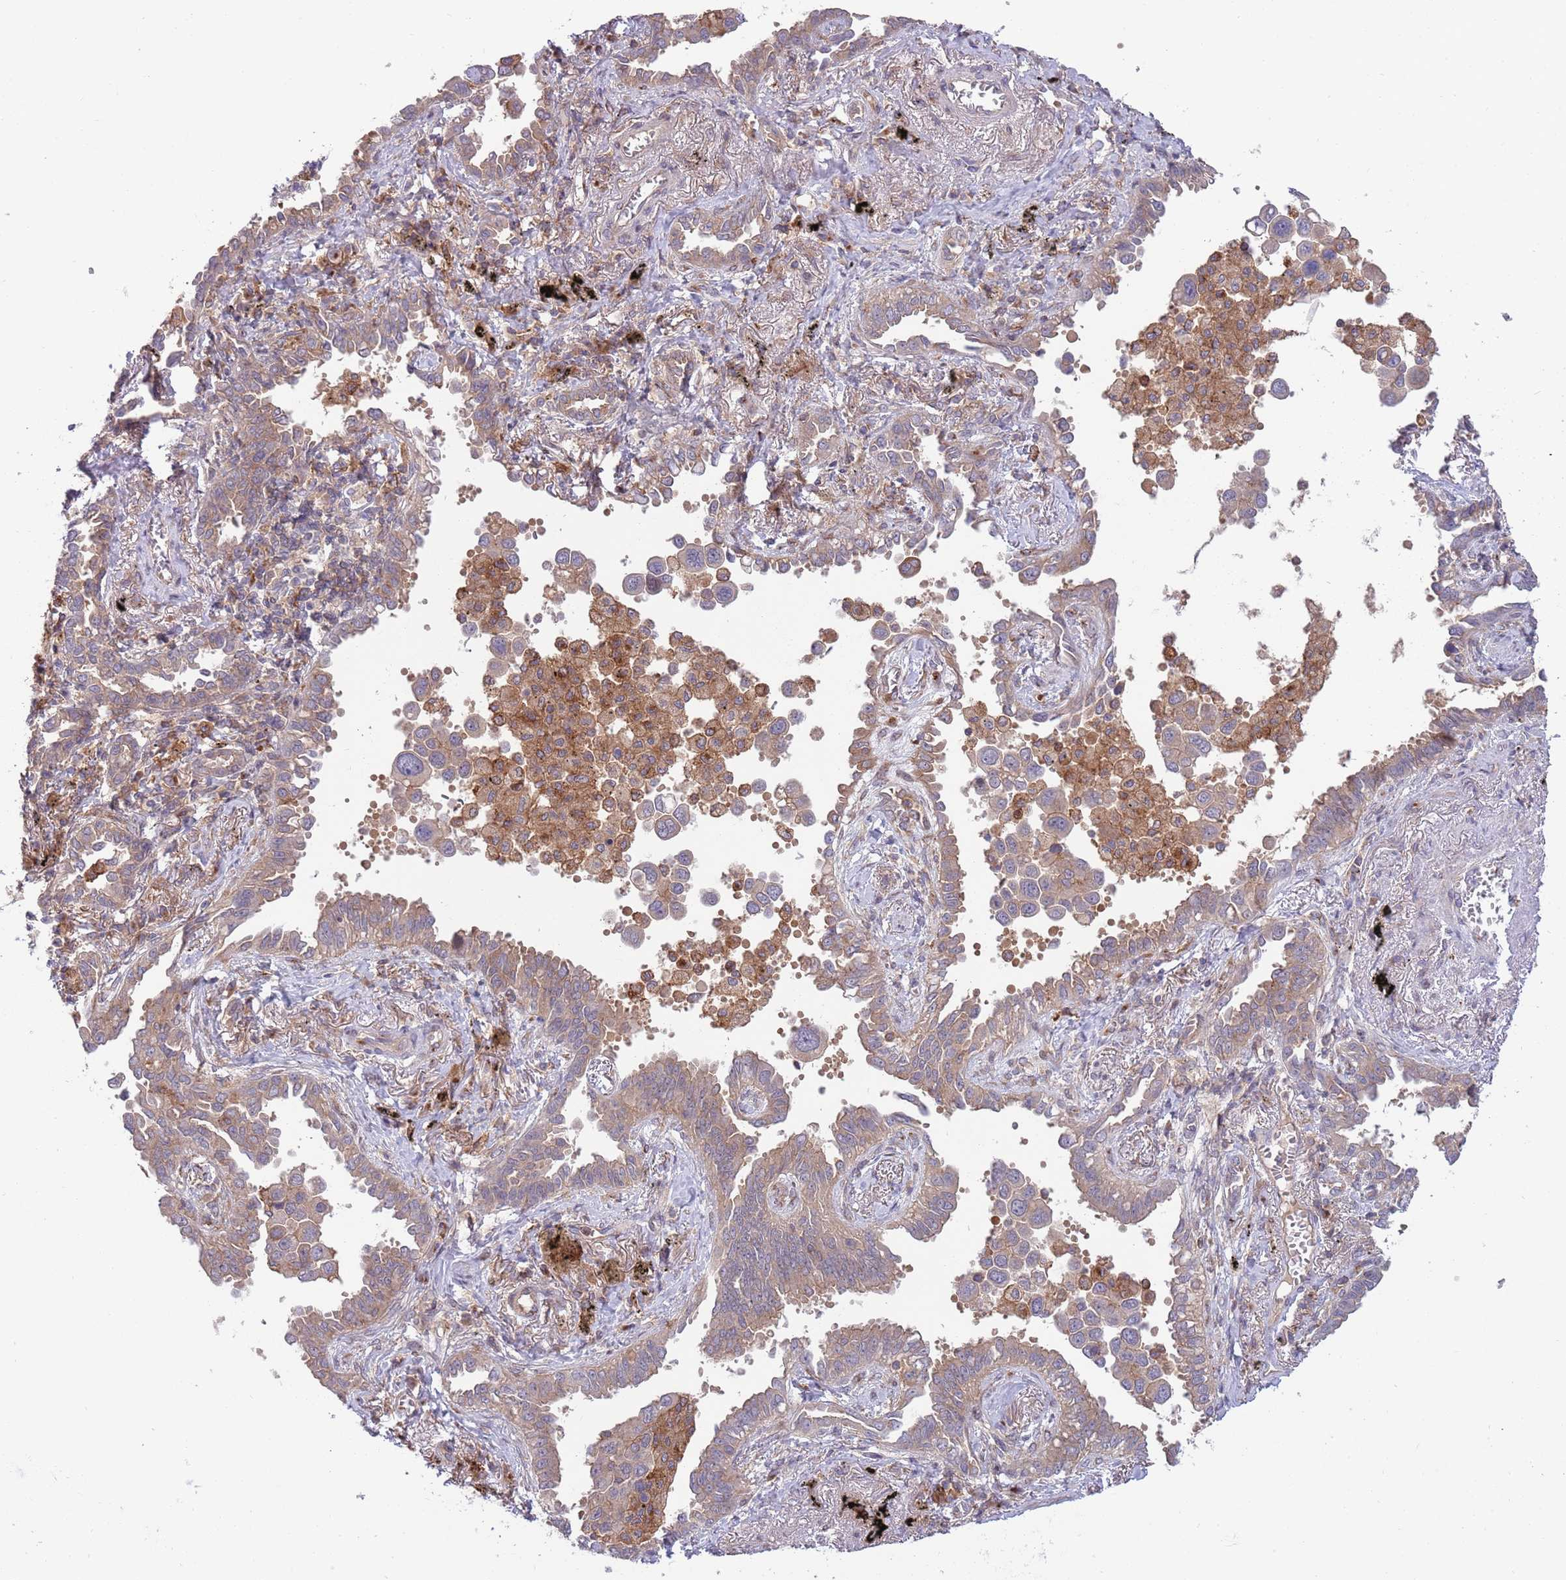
{"staining": {"intensity": "weak", "quantity": "25%-75%", "location": "cytoplasmic/membranous"}, "tissue": "lung cancer", "cell_type": "Tumor cells", "image_type": "cancer", "snomed": [{"axis": "morphology", "description": "Adenocarcinoma, NOS"}, {"axis": "topography", "description": "Lung"}], "caption": "Immunohistochemistry of human lung cancer (adenocarcinoma) reveals low levels of weak cytoplasmic/membranous staining in approximately 25%-75% of tumor cells. (DAB IHC with brightfield microscopy, high magnification).", "gene": "BTBD7", "patient": {"sex": "male", "age": 67}}